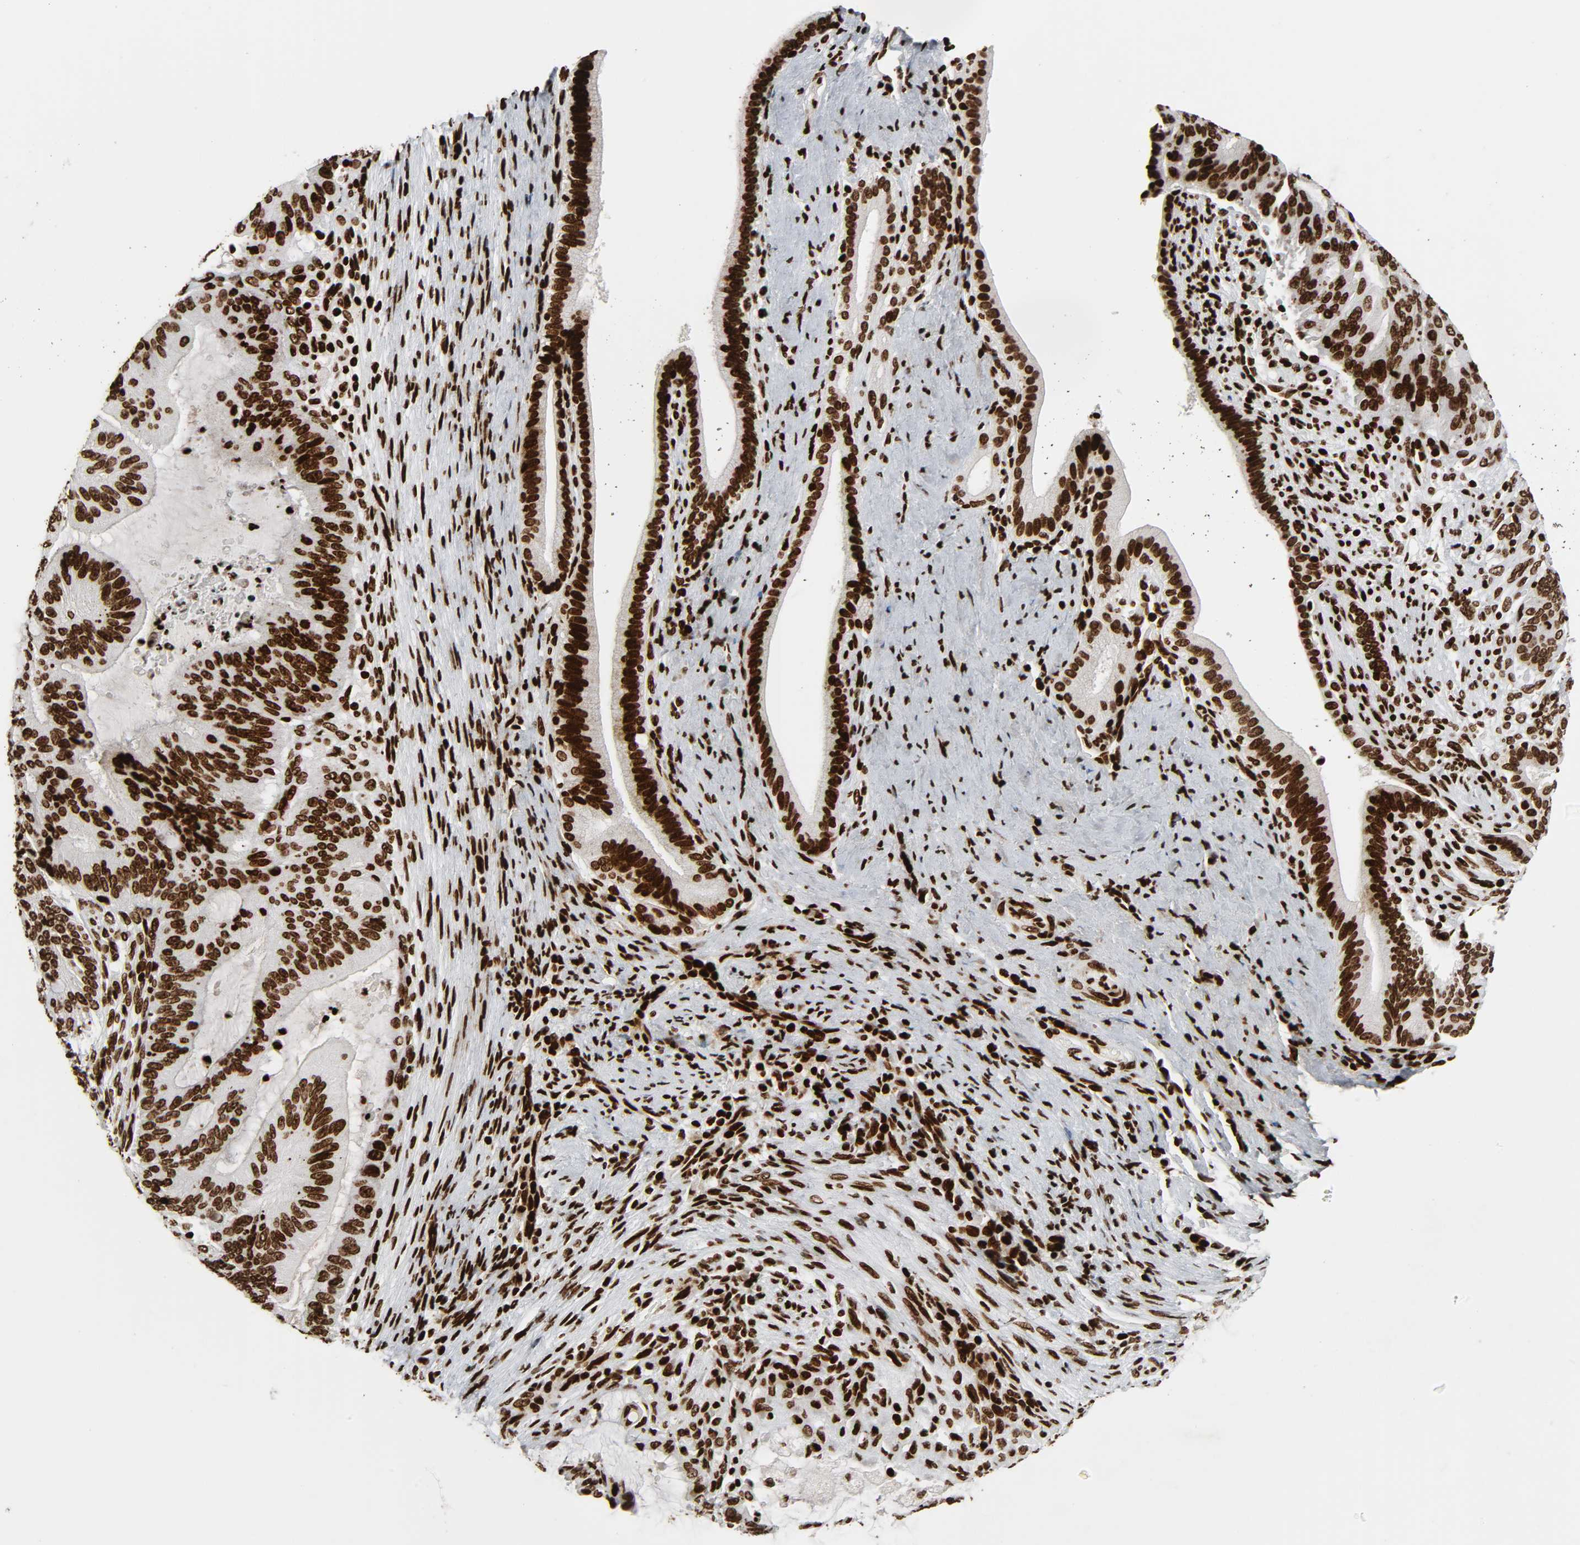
{"staining": {"intensity": "strong", "quantity": ">75%", "location": "nuclear"}, "tissue": "liver cancer", "cell_type": "Tumor cells", "image_type": "cancer", "snomed": [{"axis": "morphology", "description": "Cholangiocarcinoma"}, {"axis": "topography", "description": "Liver"}], "caption": "Liver cholangiocarcinoma was stained to show a protein in brown. There is high levels of strong nuclear staining in approximately >75% of tumor cells.", "gene": "RXRA", "patient": {"sex": "female", "age": 73}}